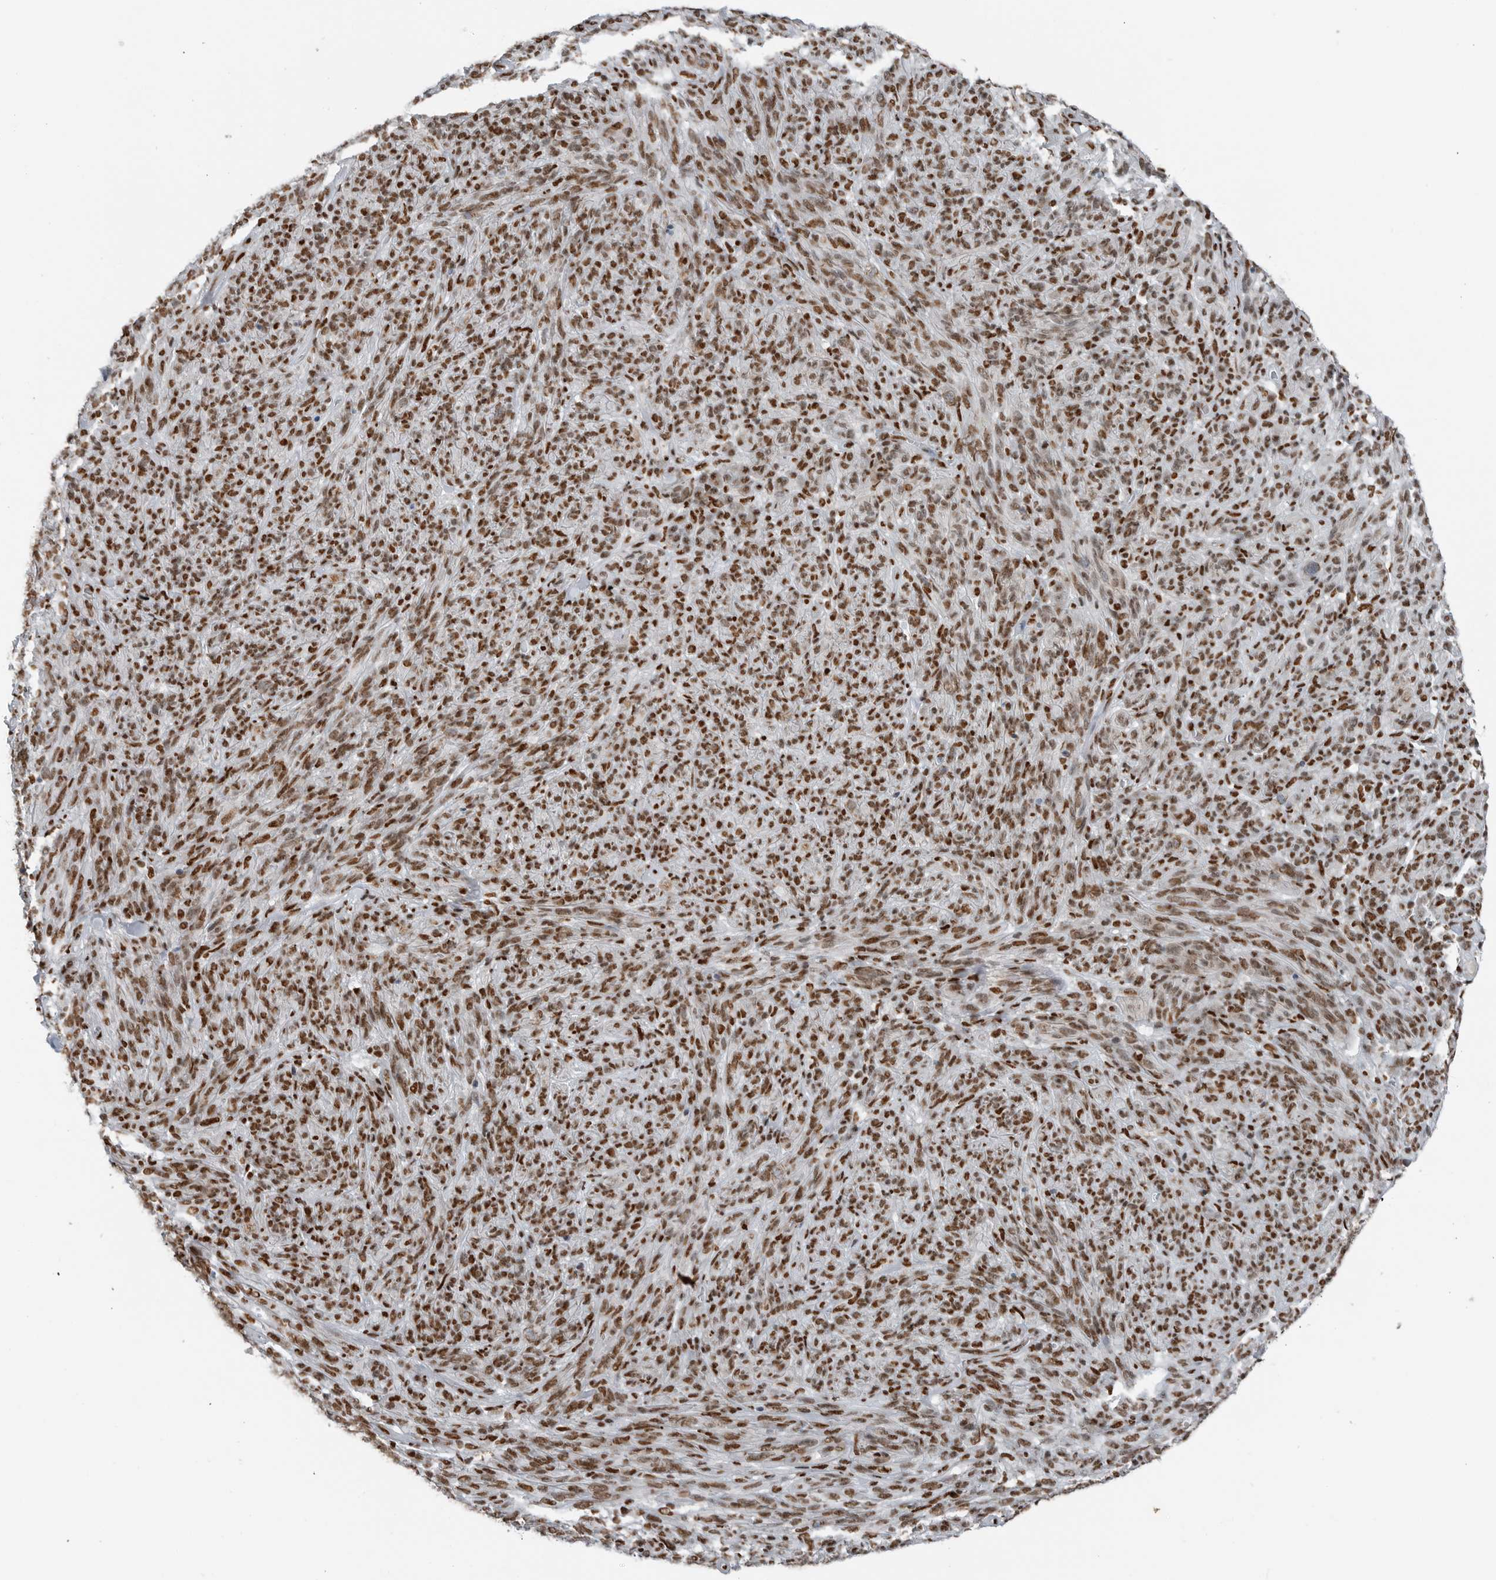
{"staining": {"intensity": "moderate", "quantity": ">75%", "location": "nuclear"}, "tissue": "melanoma", "cell_type": "Tumor cells", "image_type": "cancer", "snomed": [{"axis": "morphology", "description": "Malignant melanoma, NOS"}, {"axis": "topography", "description": "Skin of head"}], "caption": "Malignant melanoma stained with DAB (3,3'-diaminobenzidine) IHC displays medium levels of moderate nuclear staining in about >75% of tumor cells.", "gene": "BLZF1", "patient": {"sex": "male", "age": 96}}